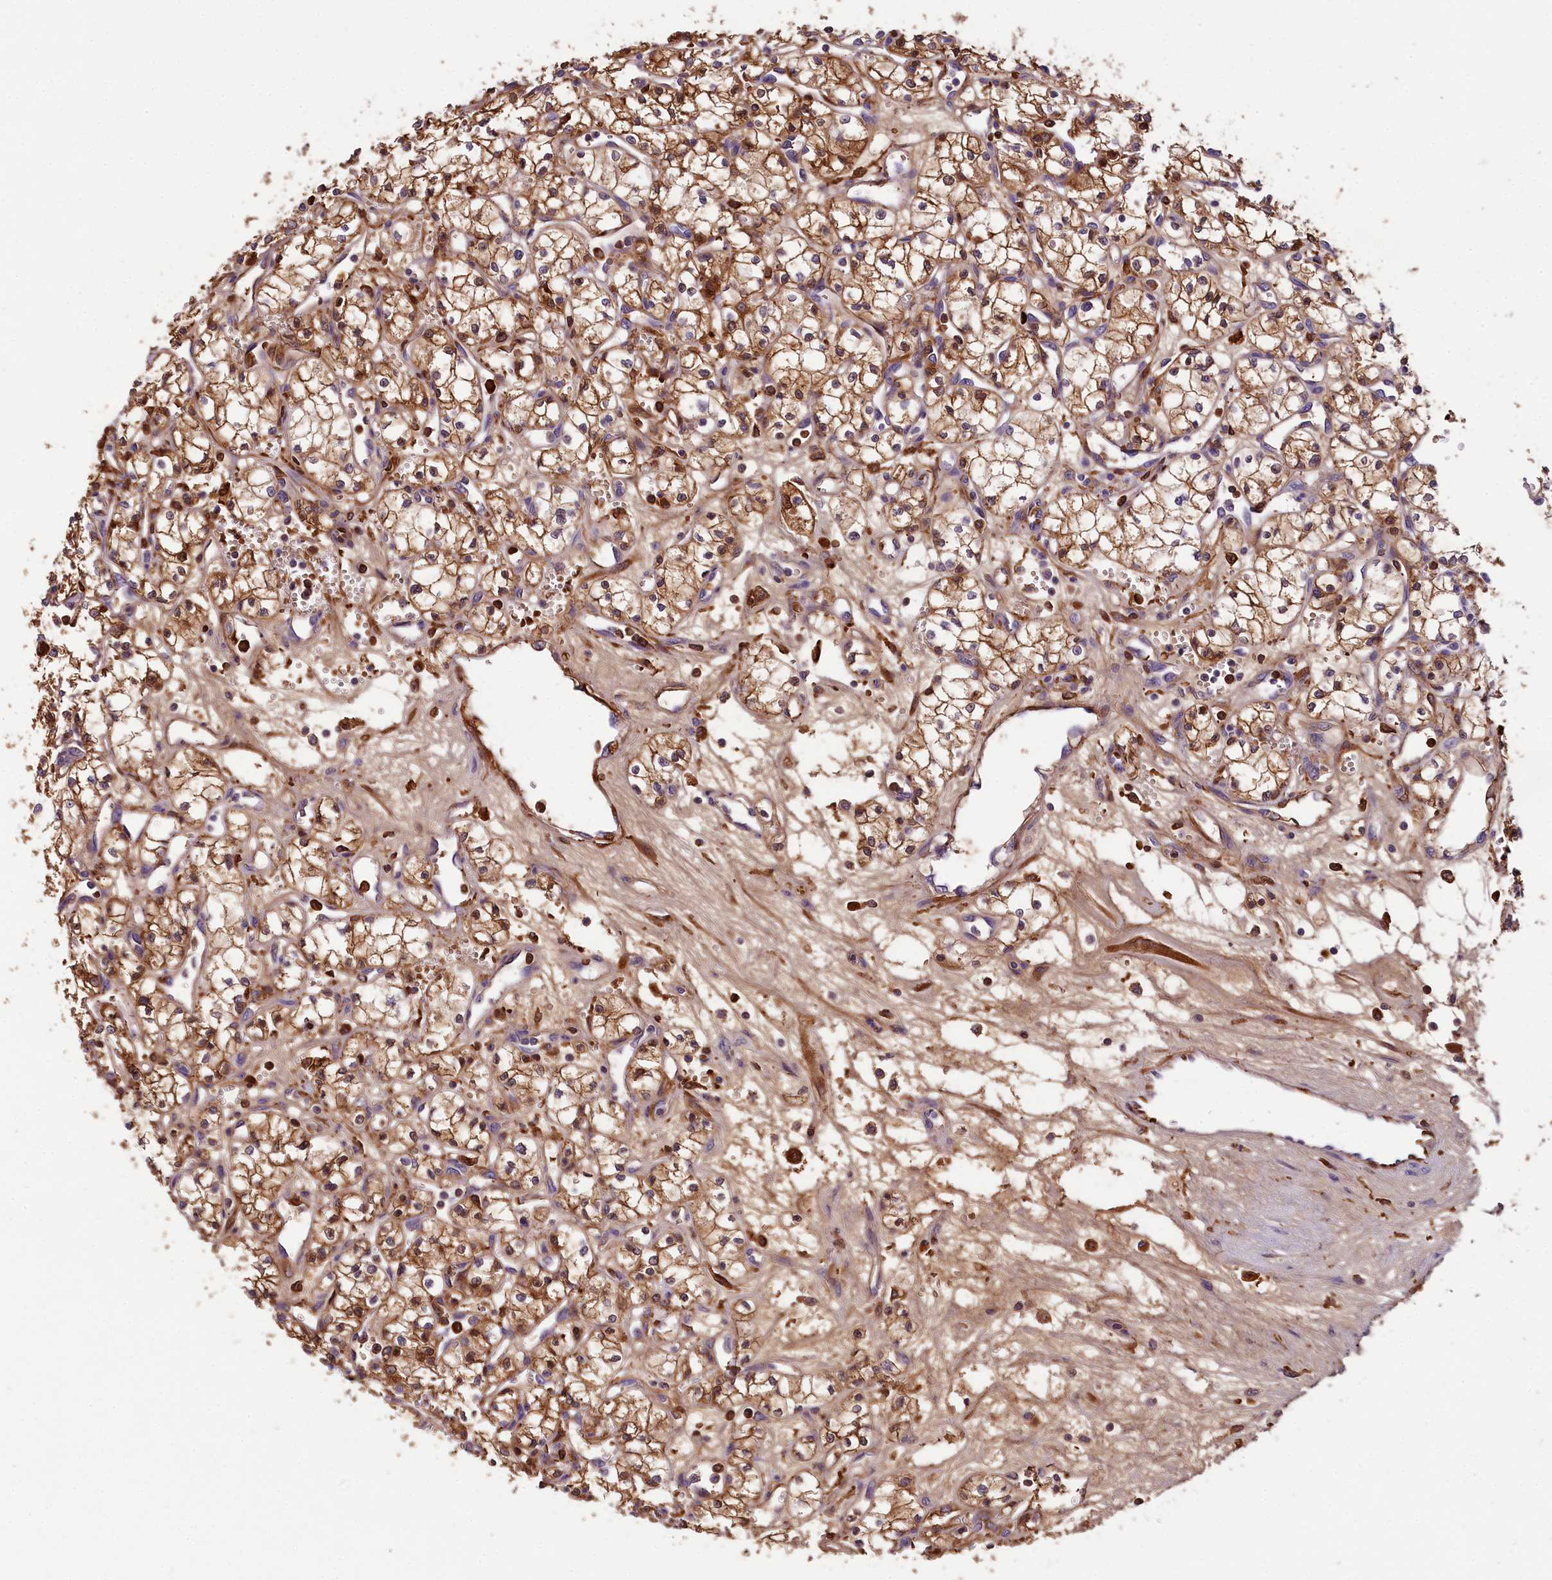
{"staining": {"intensity": "moderate", "quantity": ">75%", "location": "cytoplasmic/membranous"}, "tissue": "renal cancer", "cell_type": "Tumor cells", "image_type": "cancer", "snomed": [{"axis": "morphology", "description": "Adenocarcinoma, NOS"}, {"axis": "topography", "description": "Kidney"}], "caption": "Renal adenocarcinoma tissue shows moderate cytoplasmic/membranous staining in about >75% of tumor cells", "gene": "PHAF1", "patient": {"sex": "male", "age": 59}}